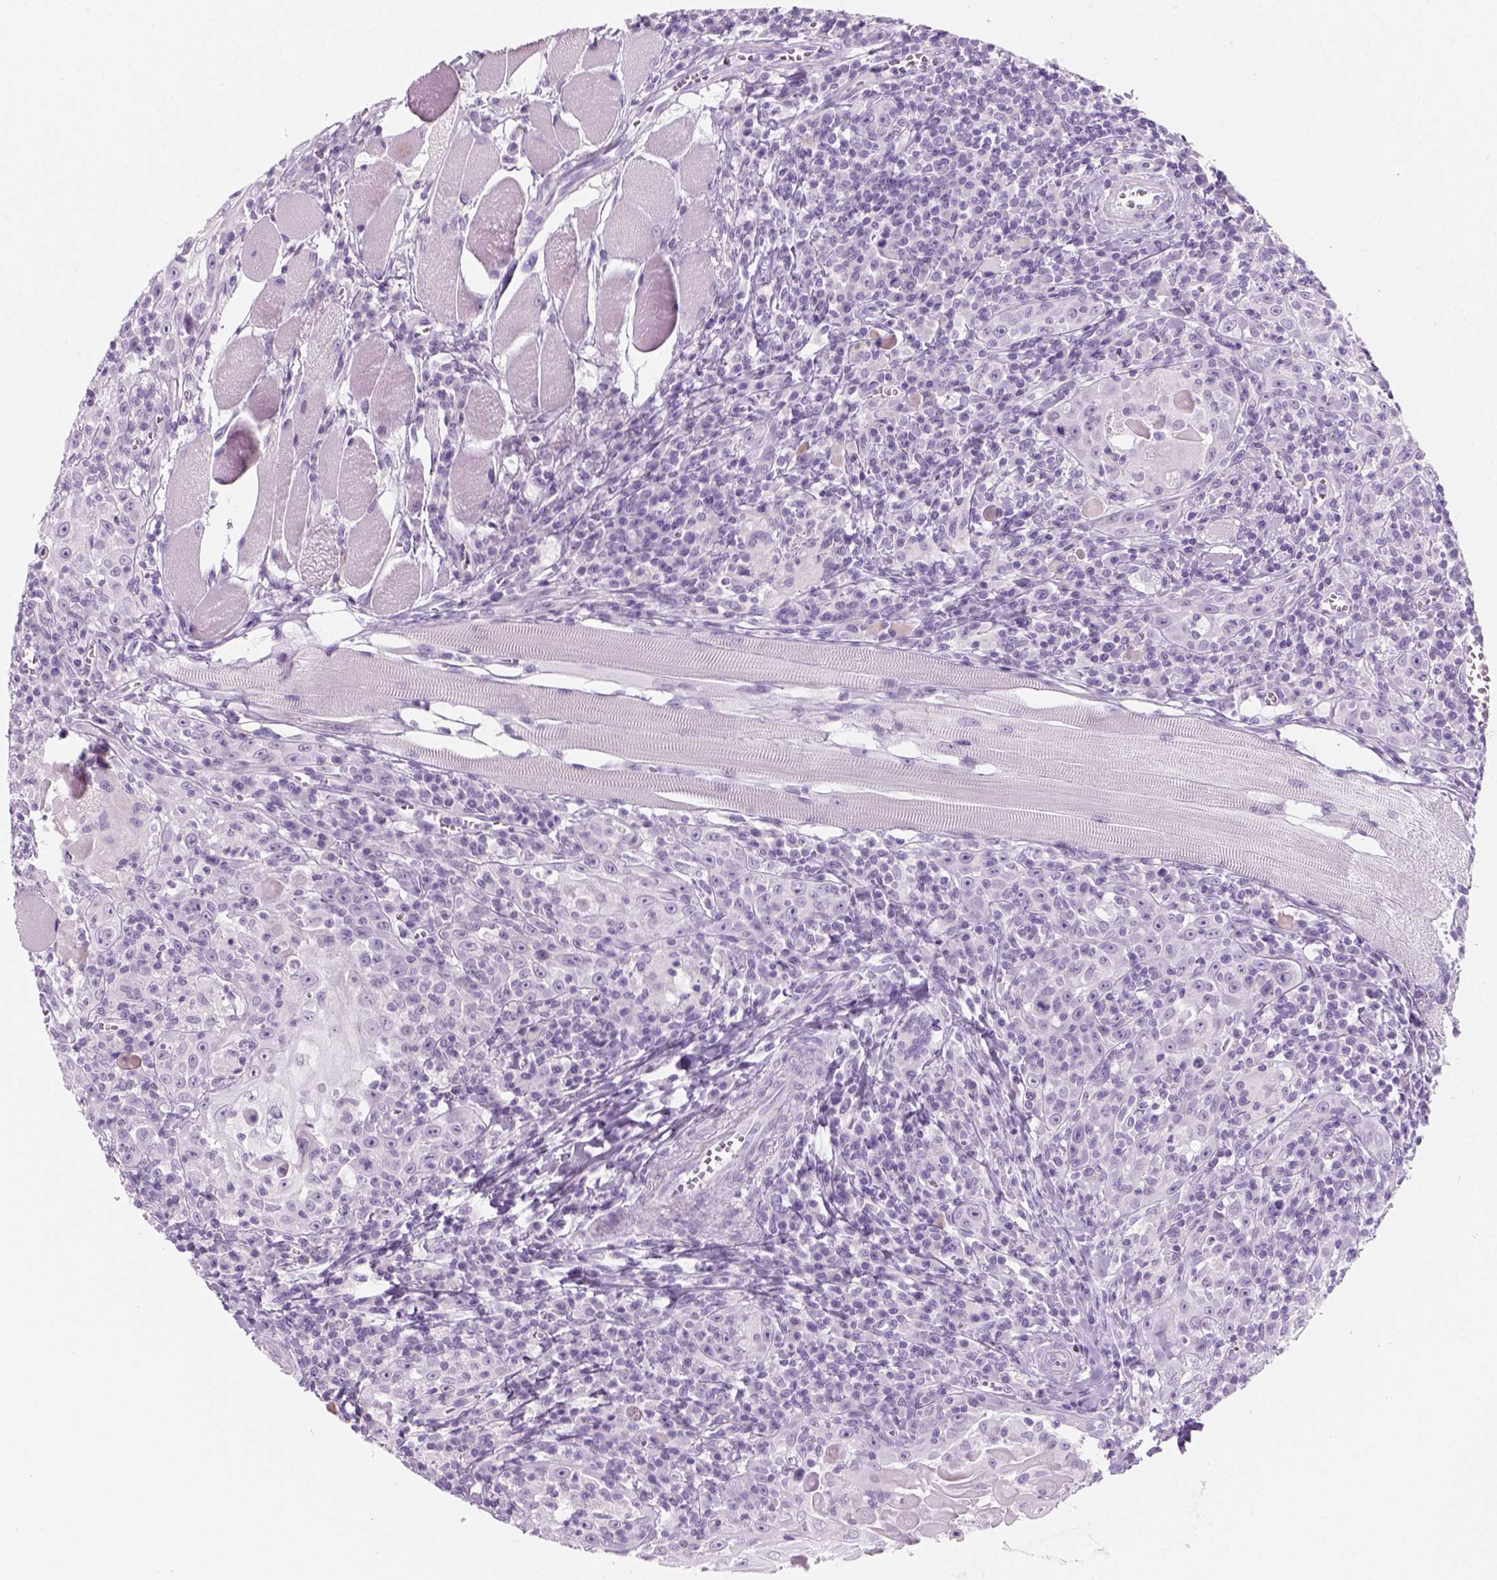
{"staining": {"intensity": "negative", "quantity": "none", "location": "none"}, "tissue": "head and neck cancer", "cell_type": "Tumor cells", "image_type": "cancer", "snomed": [{"axis": "morphology", "description": "Squamous cell carcinoma, NOS"}, {"axis": "topography", "description": "Head-Neck"}], "caption": "Tumor cells are negative for brown protein staining in head and neck cancer (squamous cell carcinoma).", "gene": "KRTAP11-1", "patient": {"sex": "male", "age": 52}}